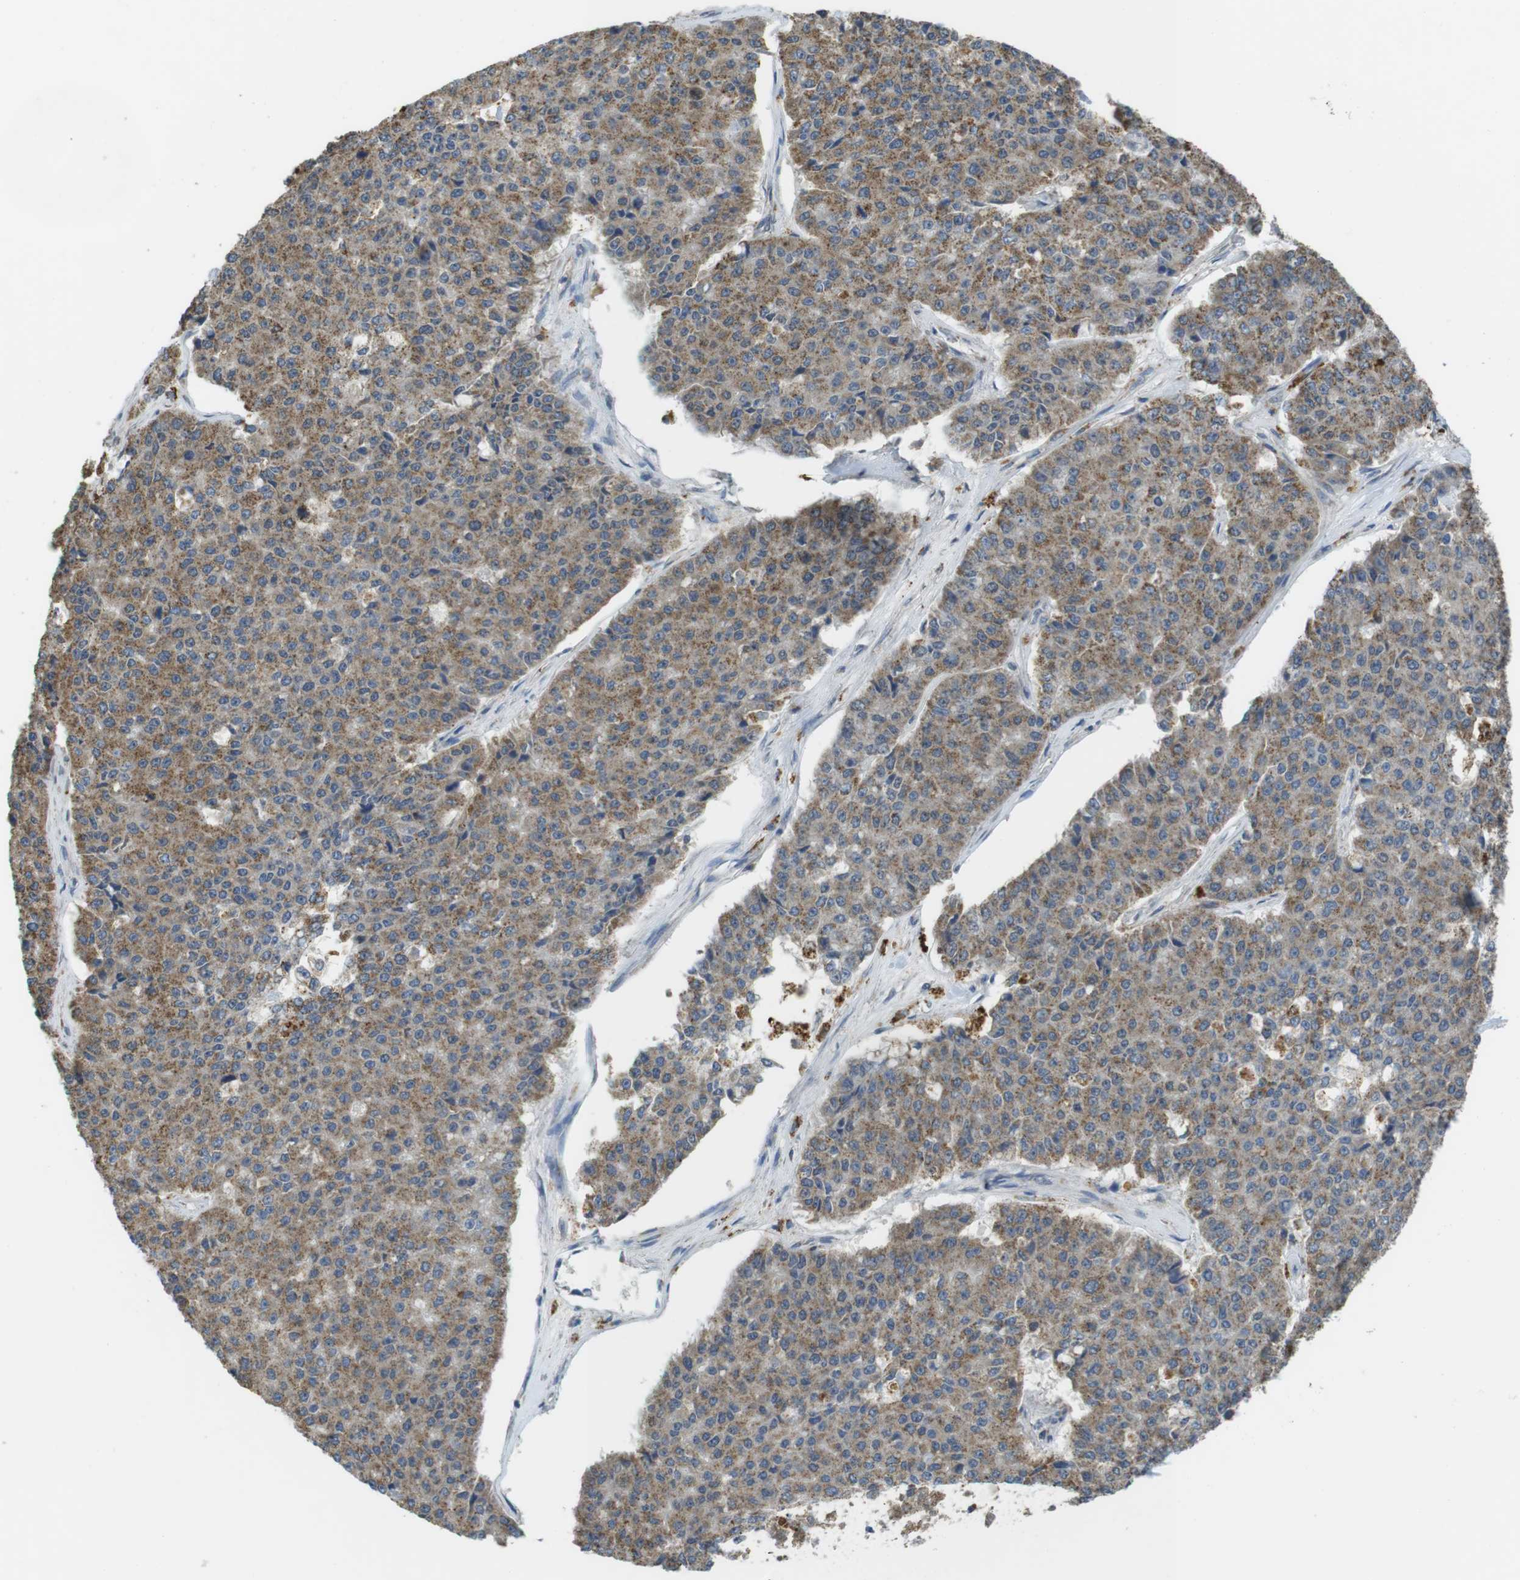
{"staining": {"intensity": "moderate", "quantity": ">75%", "location": "cytoplasmic/membranous"}, "tissue": "pancreatic cancer", "cell_type": "Tumor cells", "image_type": "cancer", "snomed": [{"axis": "morphology", "description": "Adenocarcinoma, NOS"}, {"axis": "topography", "description": "Pancreas"}], "caption": "Immunohistochemical staining of human adenocarcinoma (pancreatic) shows medium levels of moderate cytoplasmic/membranous protein expression in about >75% of tumor cells. The staining was performed using DAB (3,3'-diaminobenzidine), with brown indicating positive protein expression. Nuclei are stained blue with hematoxylin.", "gene": "BRI3BP", "patient": {"sex": "male", "age": 50}}